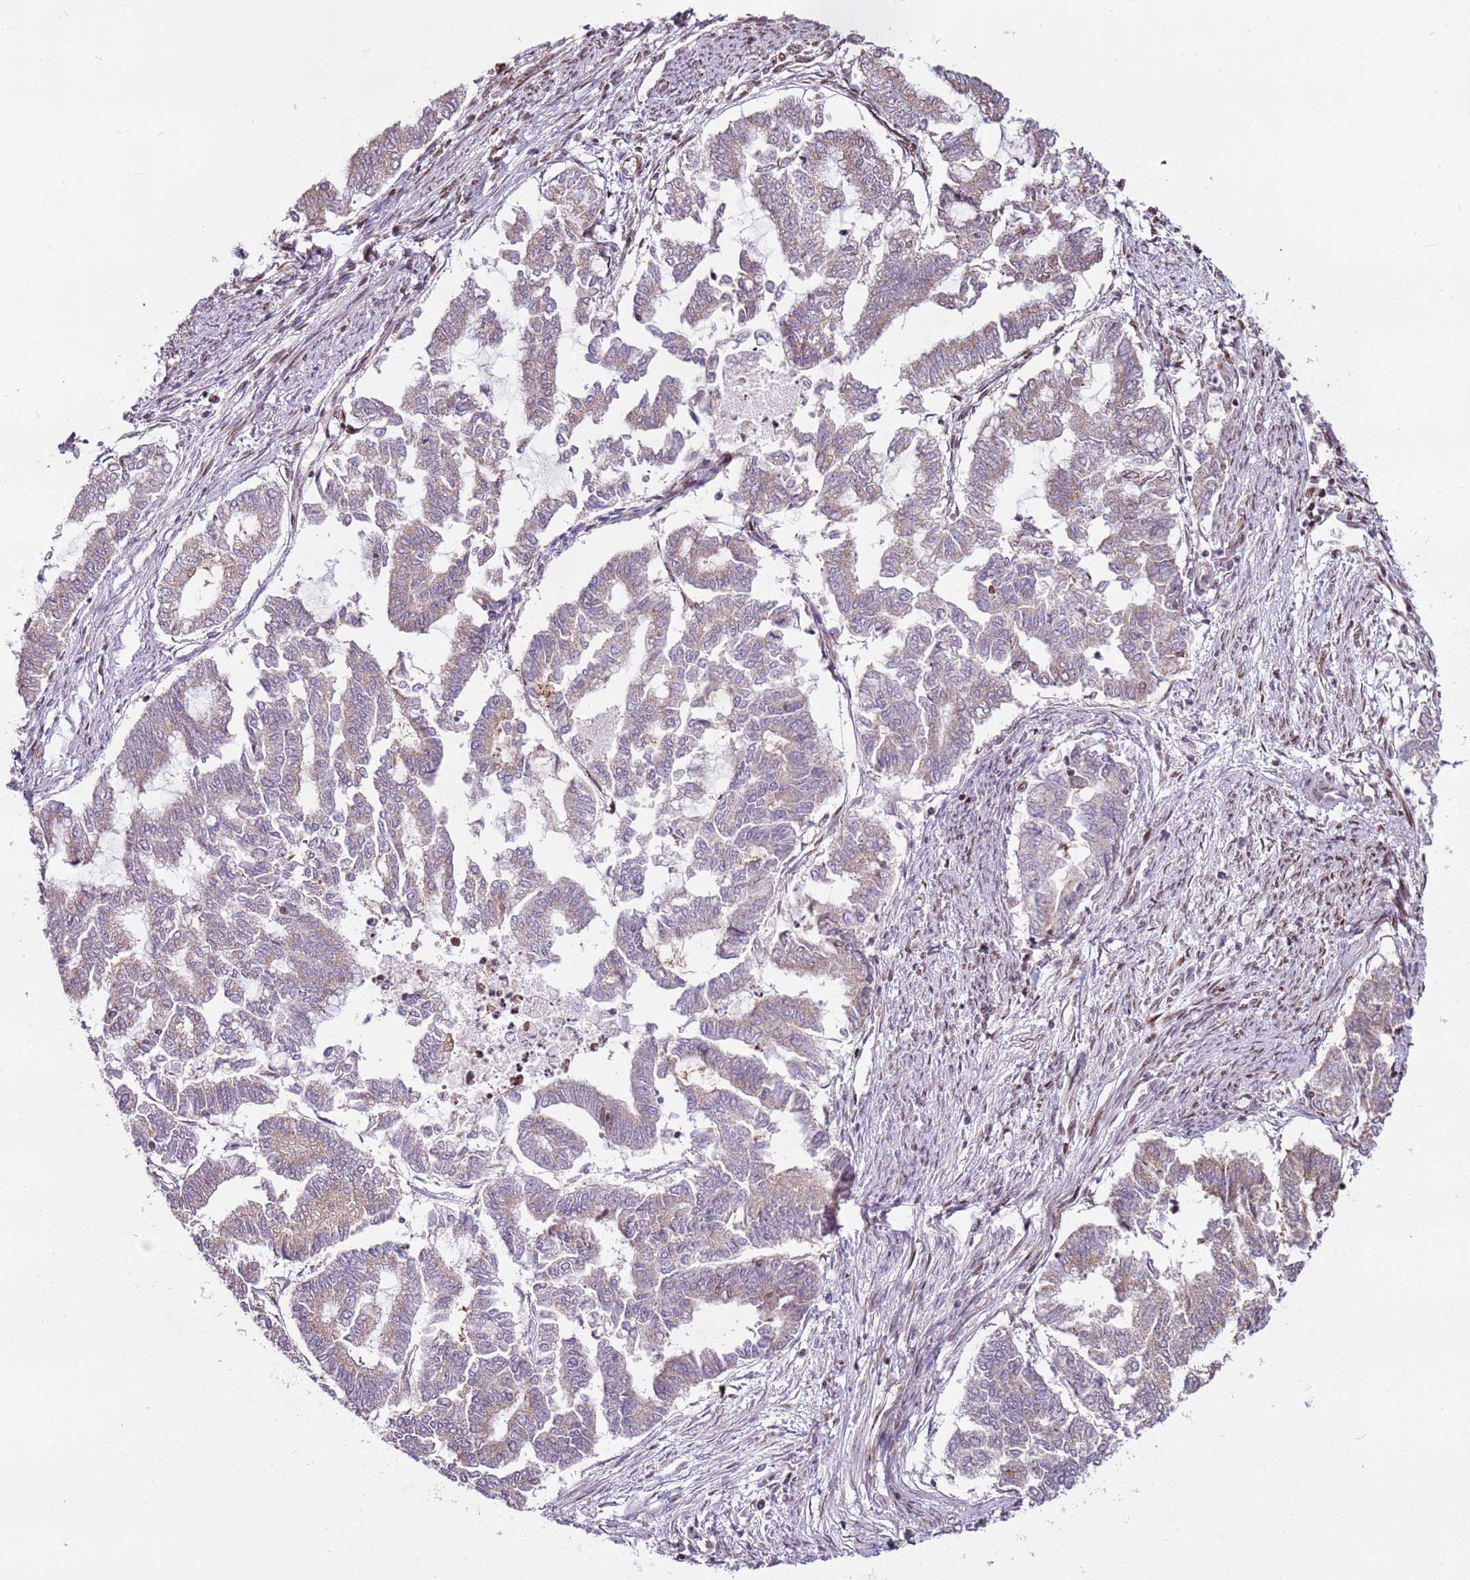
{"staining": {"intensity": "negative", "quantity": "none", "location": "none"}, "tissue": "endometrial cancer", "cell_type": "Tumor cells", "image_type": "cancer", "snomed": [{"axis": "morphology", "description": "Adenocarcinoma, NOS"}, {"axis": "topography", "description": "Endometrium"}], "caption": "Immunohistochemistry (IHC) of endometrial cancer (adenocarcinoma) displays no staining in tumor cells.", "gene": "PCTP", "patient": {"sex": "female", "age": 79}}